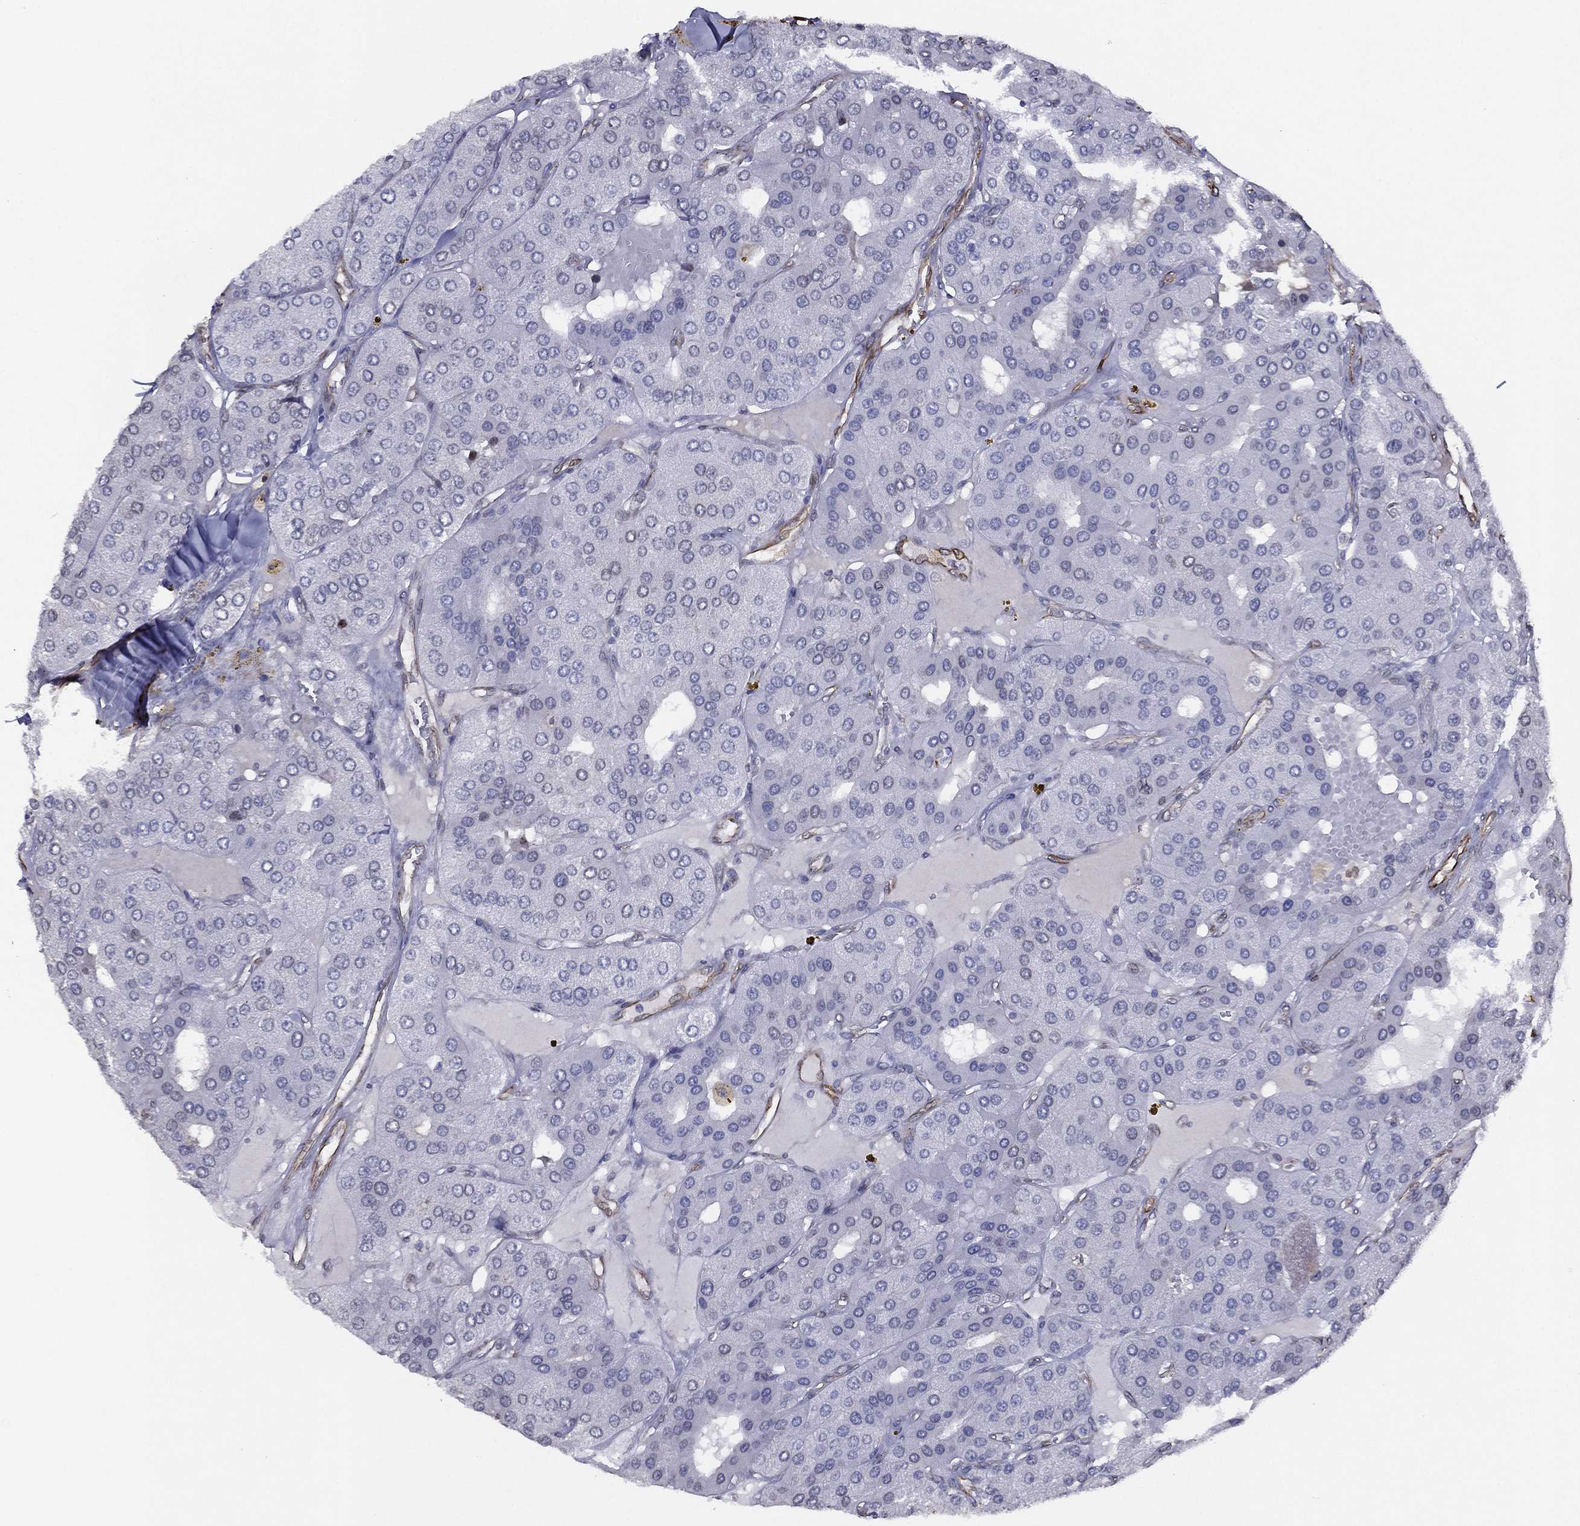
{"staining": {"intensity": "negative", "quantity": "none", "location": "none"}, "tissue": "parathyroid gland", "cell_type": "Glandular cells", "image_type": "normal", "snomed": [{"axis": "morphology", "description": "Normal tissue, NOS"}, {"axis": "morphology", "description": "Adenoma, NOS"}, {"axis": "topography", "description": "Parathyroid gland"}], "caption": "DAB (3,3'-diaminobenzidine) immunohistochemical staining of benign human parathyroid gland reveals no significant staining in glandular cells.", "gene": "MAS1", "patient": {"sex": "female", "age": 86}}